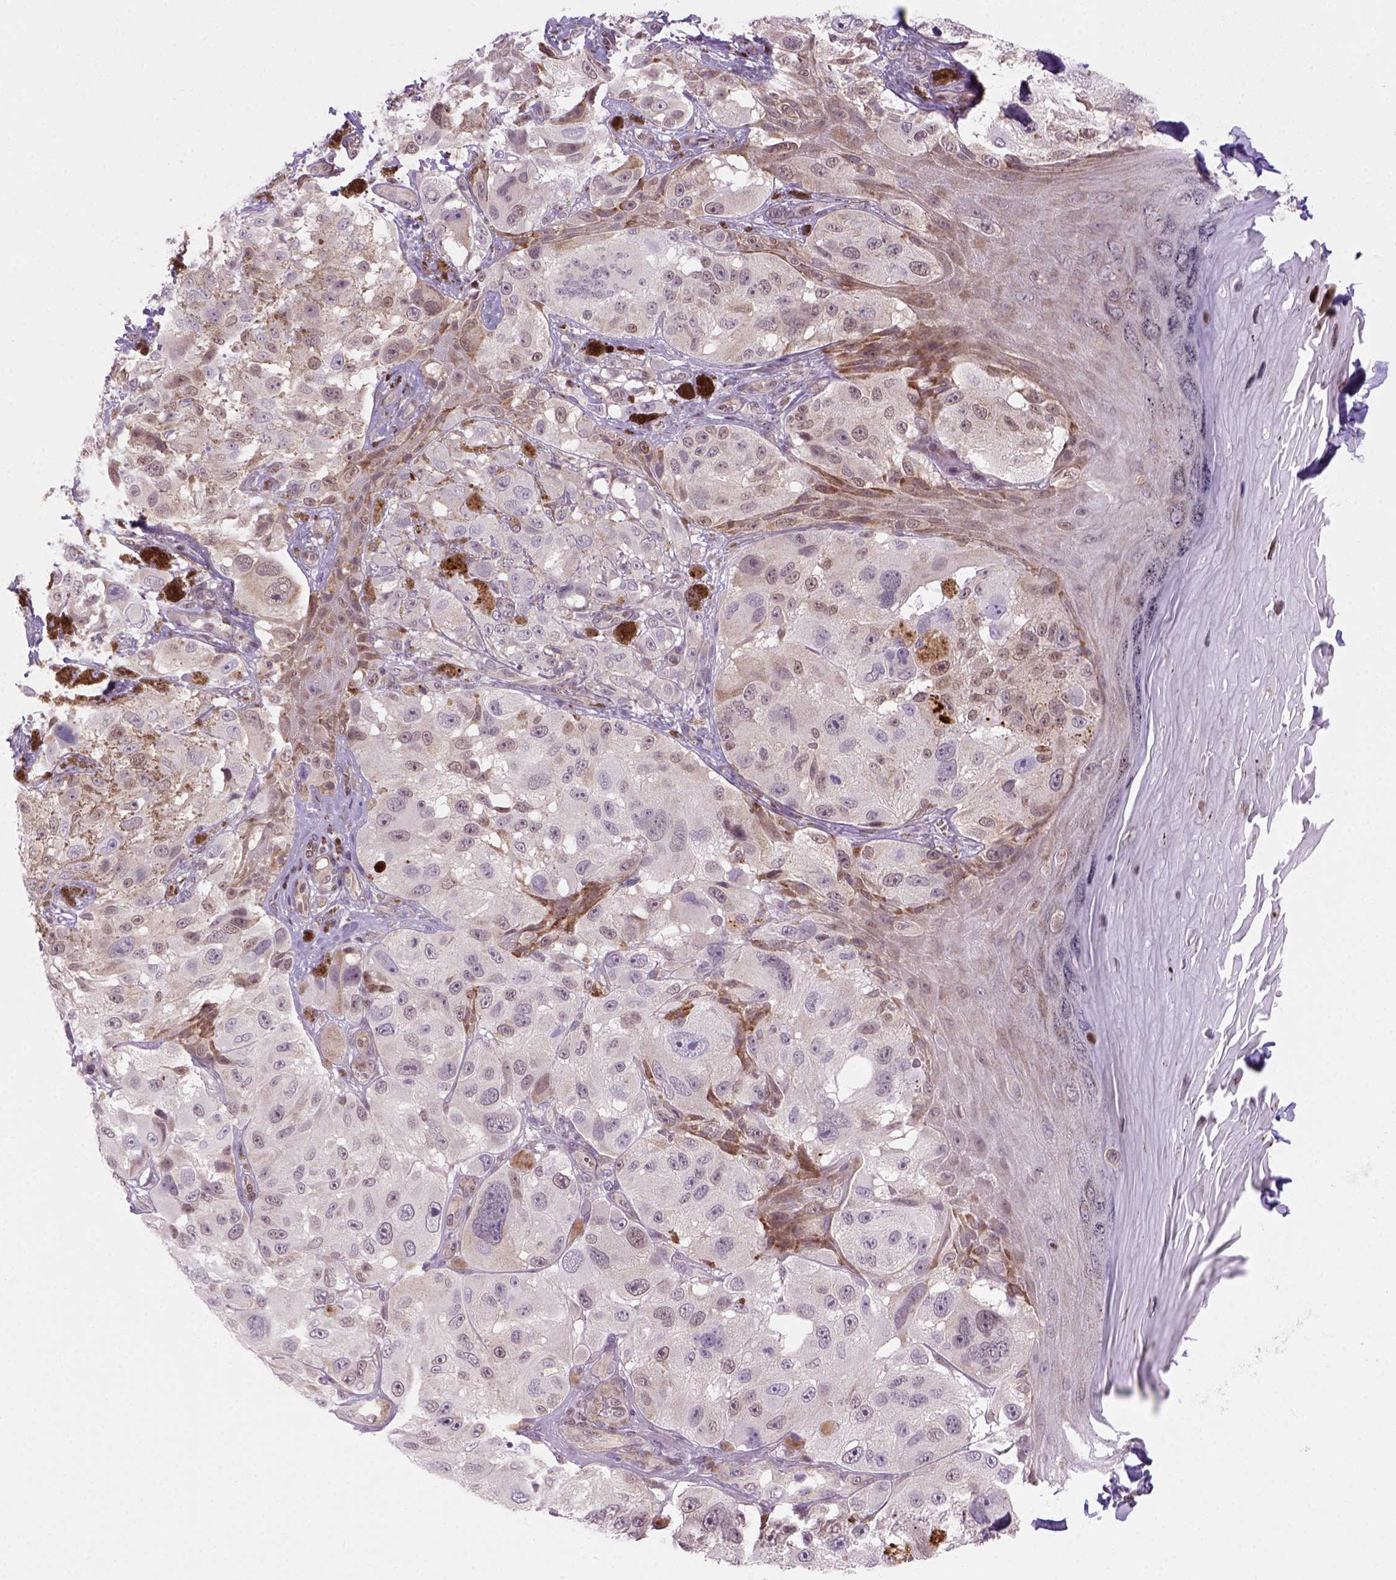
{"staining": {"intensity": "negative", "quantity": "none", "location": "none"}, "tissue": "melanoma", "cell_type": "Tumor cells", "image_type": "cancer", "snomed": [{"axis": "morphology", "description": "Malignant melanoma, NOS"}, {"axis": "topography", "description": "Skin"}], "caption": "High power microscopy photomicrograph of an IHC image of melanoma, revealing no significant expression in tumor cells.", "gene": "MGMT", "patient": {"sex": "male", "age": 36}}